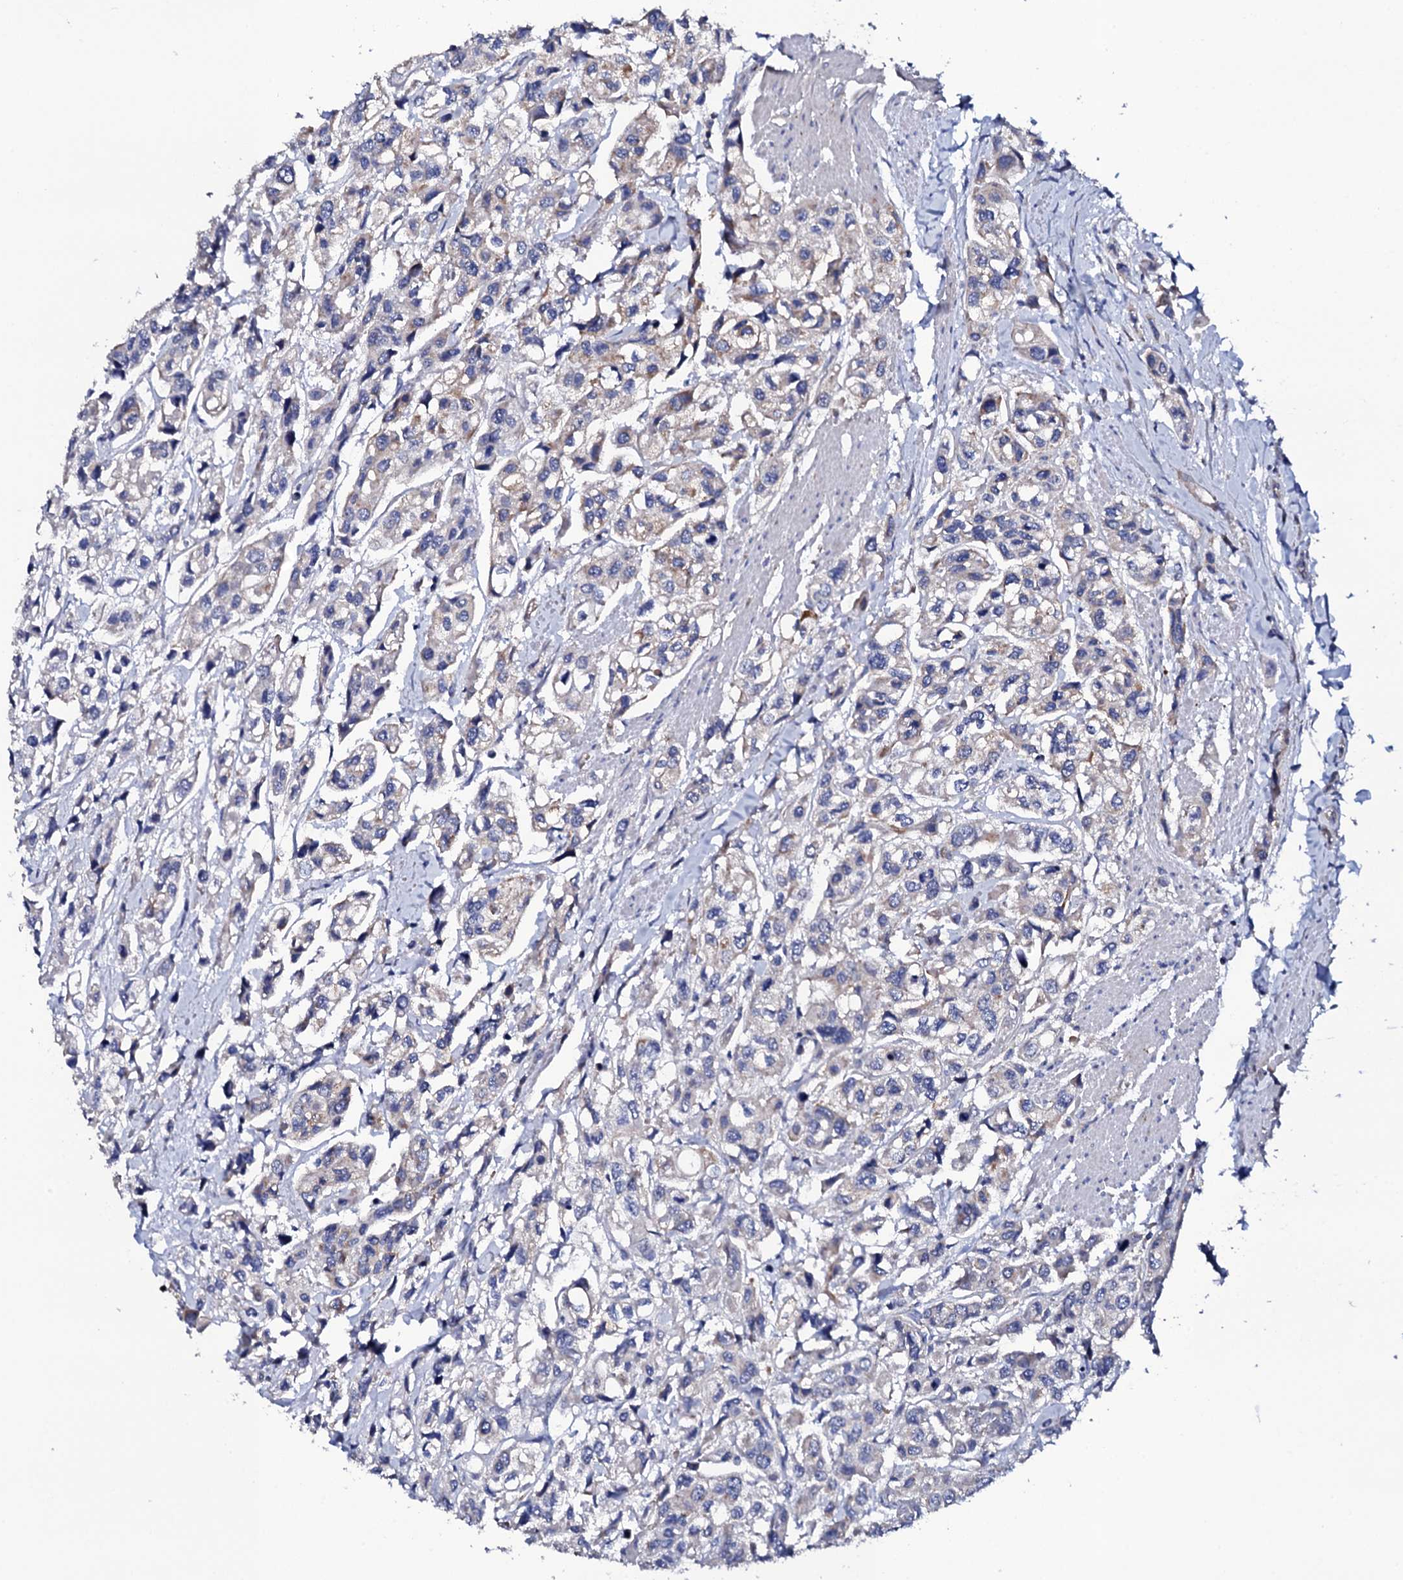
{"staining": {"intensity": "weak", "quantity": "<25%", "location": "cytoplasmic/membranous"}, "tissue": "urothelial cancer", "cell_type": "Tumor cells", "image_type": "cancer", "snomed": [{"axis": "morphology", "description": "Urothelial carcinoma, High grade"}, {"axis": "topography", "description": "Urinary bladder"}], "caption": "The image demonstrates no staining of tumor cells in urothelial carcinoma (high-grade). The staining is performed using DAB brown chromogen with nuclei counter-stained in using hematoxylin.", "gene": "TCAF2", "patient": {"sex": "male", "age": 67}}